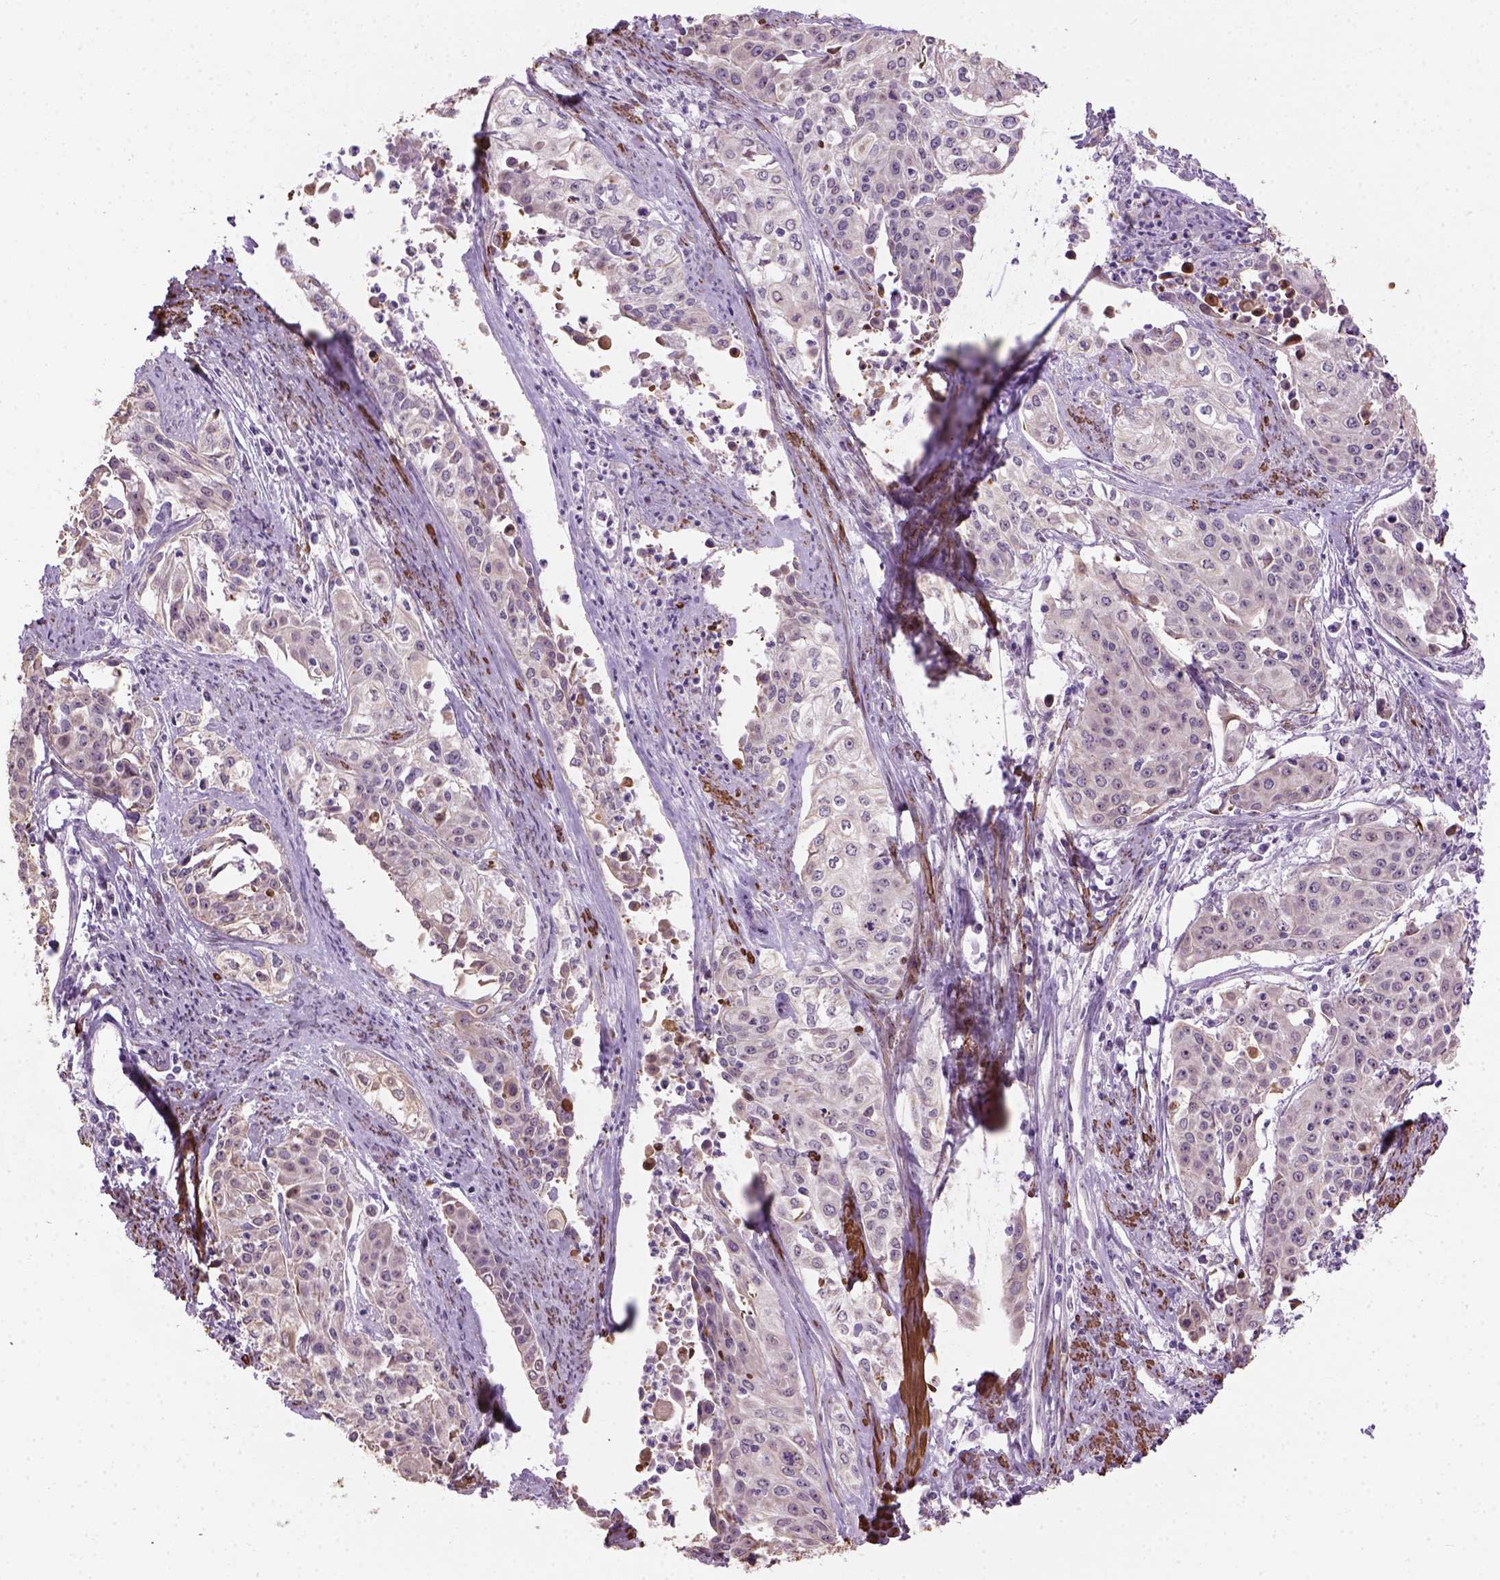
{"staining": {"intensity": "weak", "quantity": "<25%", "location": "nuclear"}, "tissue": "cervical cancer", "cell_type": "Tumor cells", "image_type": "cancer", "snomed": [{"axis": "morphology", "description": "Squamous cell carcinoma, NOS"}, {"axis": "topography", "description": "Cervix"}], "caption": "This is an immunohistochemistry (IHC) histopathology image of cervical cancer. There is no positivity in tumor cells.", "gene": "RRS1", "patient": {"sex": "female", "age": 39}}